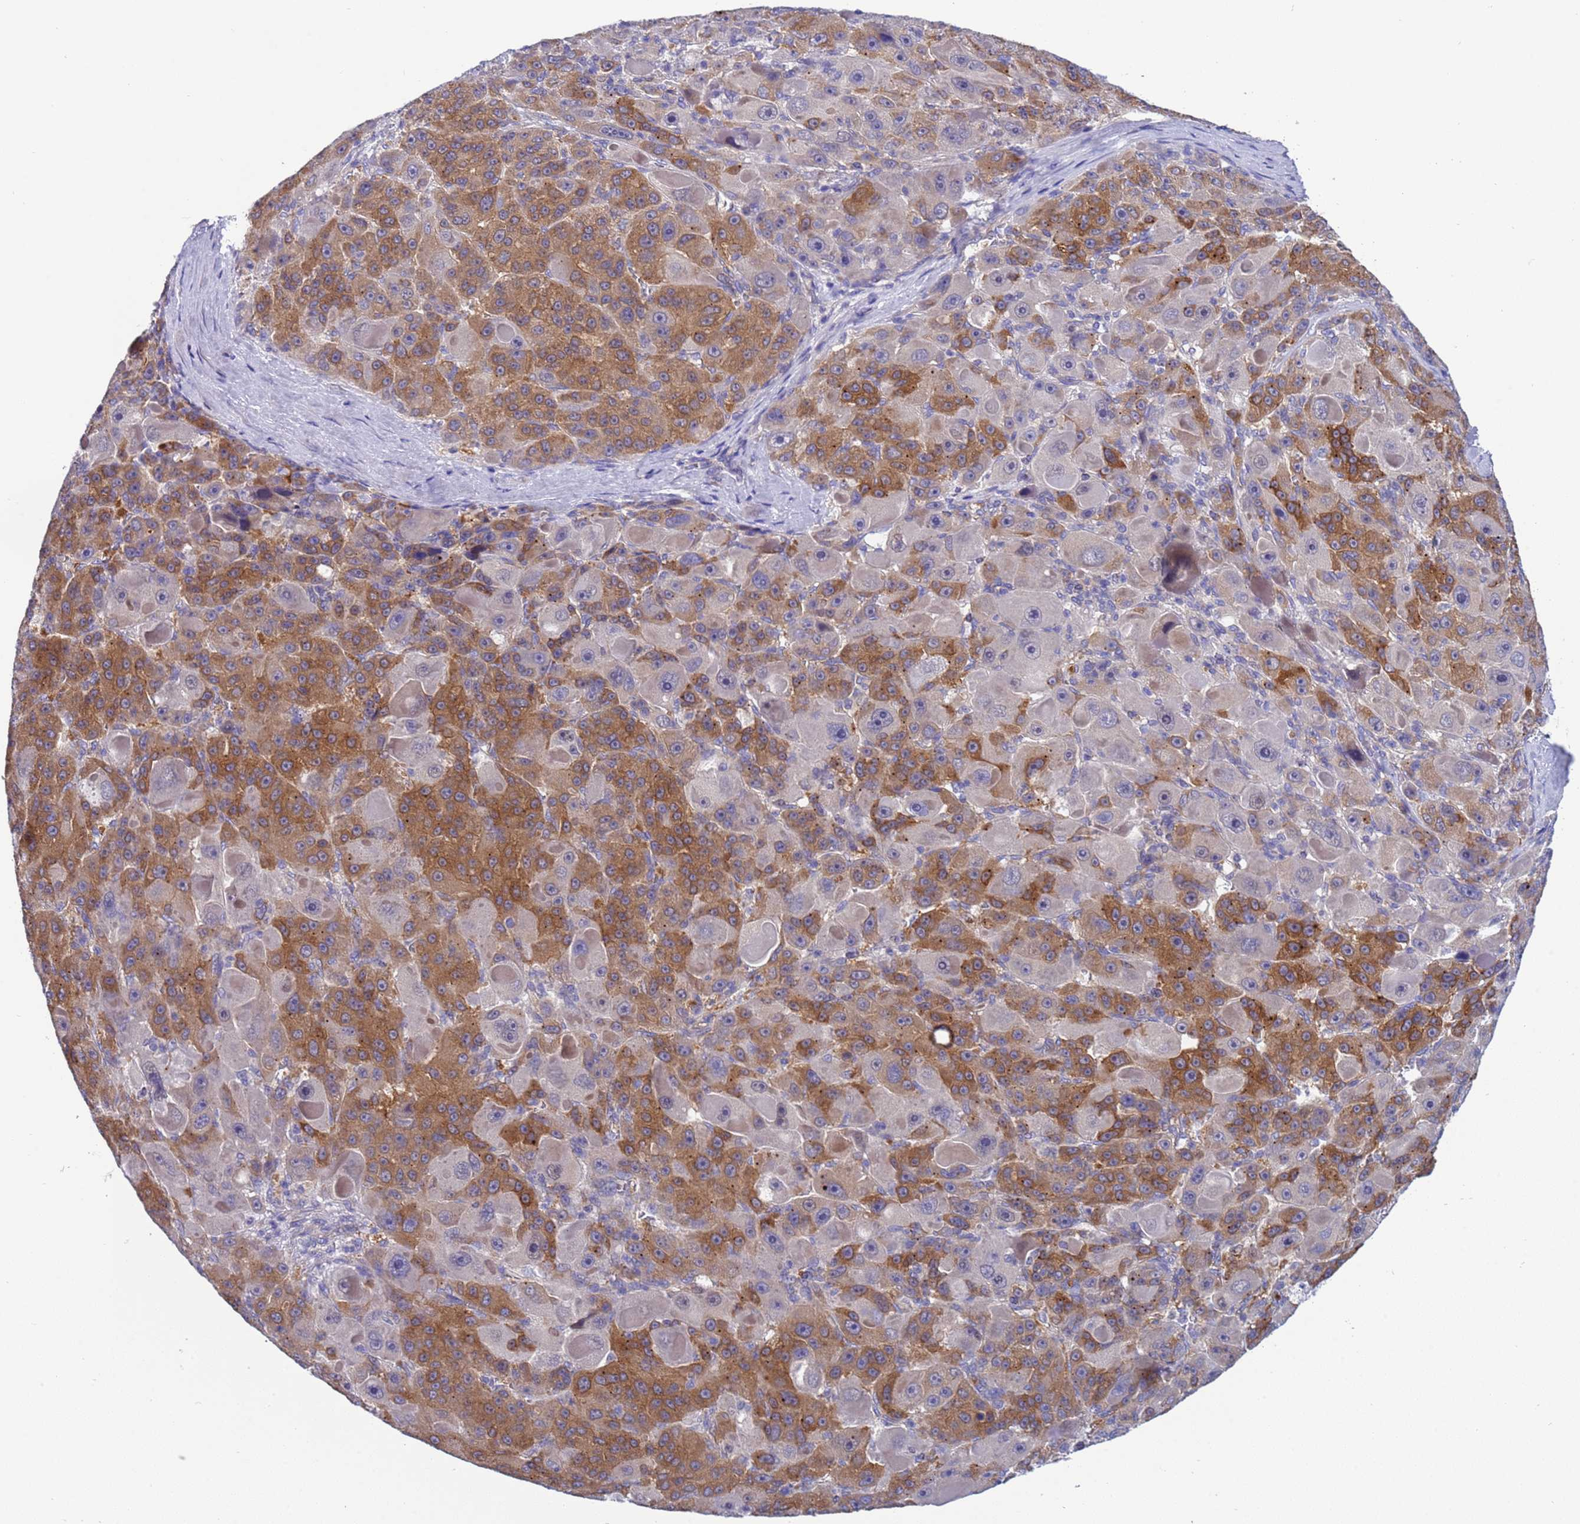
{"staining": {"intensity": "moderate", "quantity": ">75%", "location": "cytoplasmic/membranous"}, "tissue": "liver cancer", "cell_type": "Tumor cells", "image_type": "cancer", "snomed": [{"axis": "morphology", "description": "Carcinoma, Hepatocellular, NOS"}, {"axis": "topography", "description": "Liver"}], "caption": "IHC histopathology image of human liver hepatocellular carcinoma stained for a protein (brown), which exhibits medium levels of moderate cytoplasmic/membranous positivity in approximately >75% of tumor cells.", "gene": "RC3H2", "patient": {"sex": "male", "age": 76}}